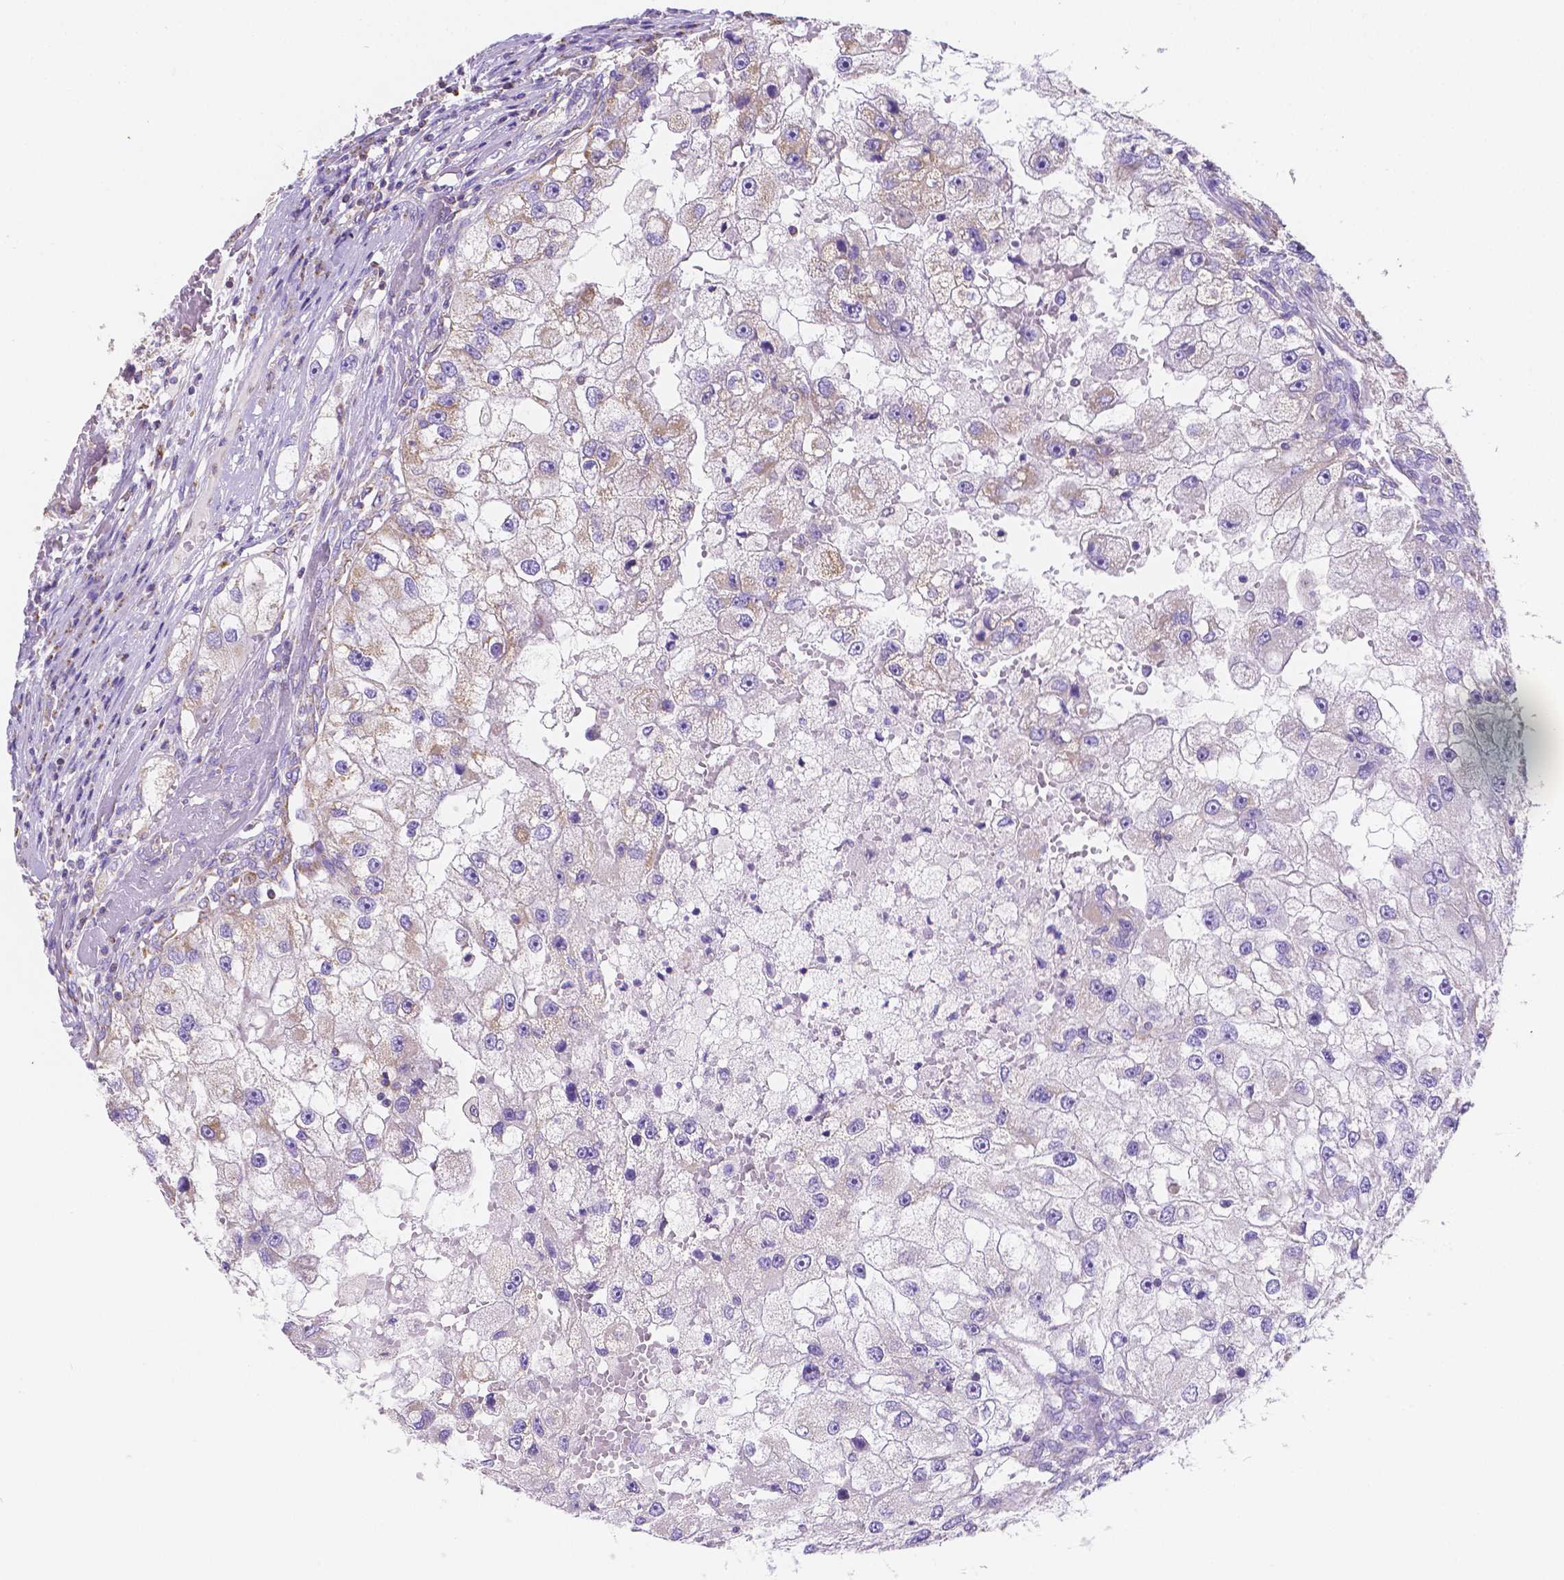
{"staining": {"intensity": "weak", "quantity": "25%-75%", "location": "cytoplasmic/membranous"}, "tissue": "renal cancer", "cell_type": "Tumor cells", "image_type": "cancer", "snomed": [{"axis": "morphology", "description": "Adenocarcinoma, NOS"}, {"axis": "topography", "description": "Kidney"}], "caption": "Human renal cancer (adenocarcinoma) stained for a protein (brown) demonstrates weak cytoplasmic/membranous positive expression in about 25%-75% of tumor cells.", "gene": "SGTB", "patient": {"sex": "male", "age": 63}}